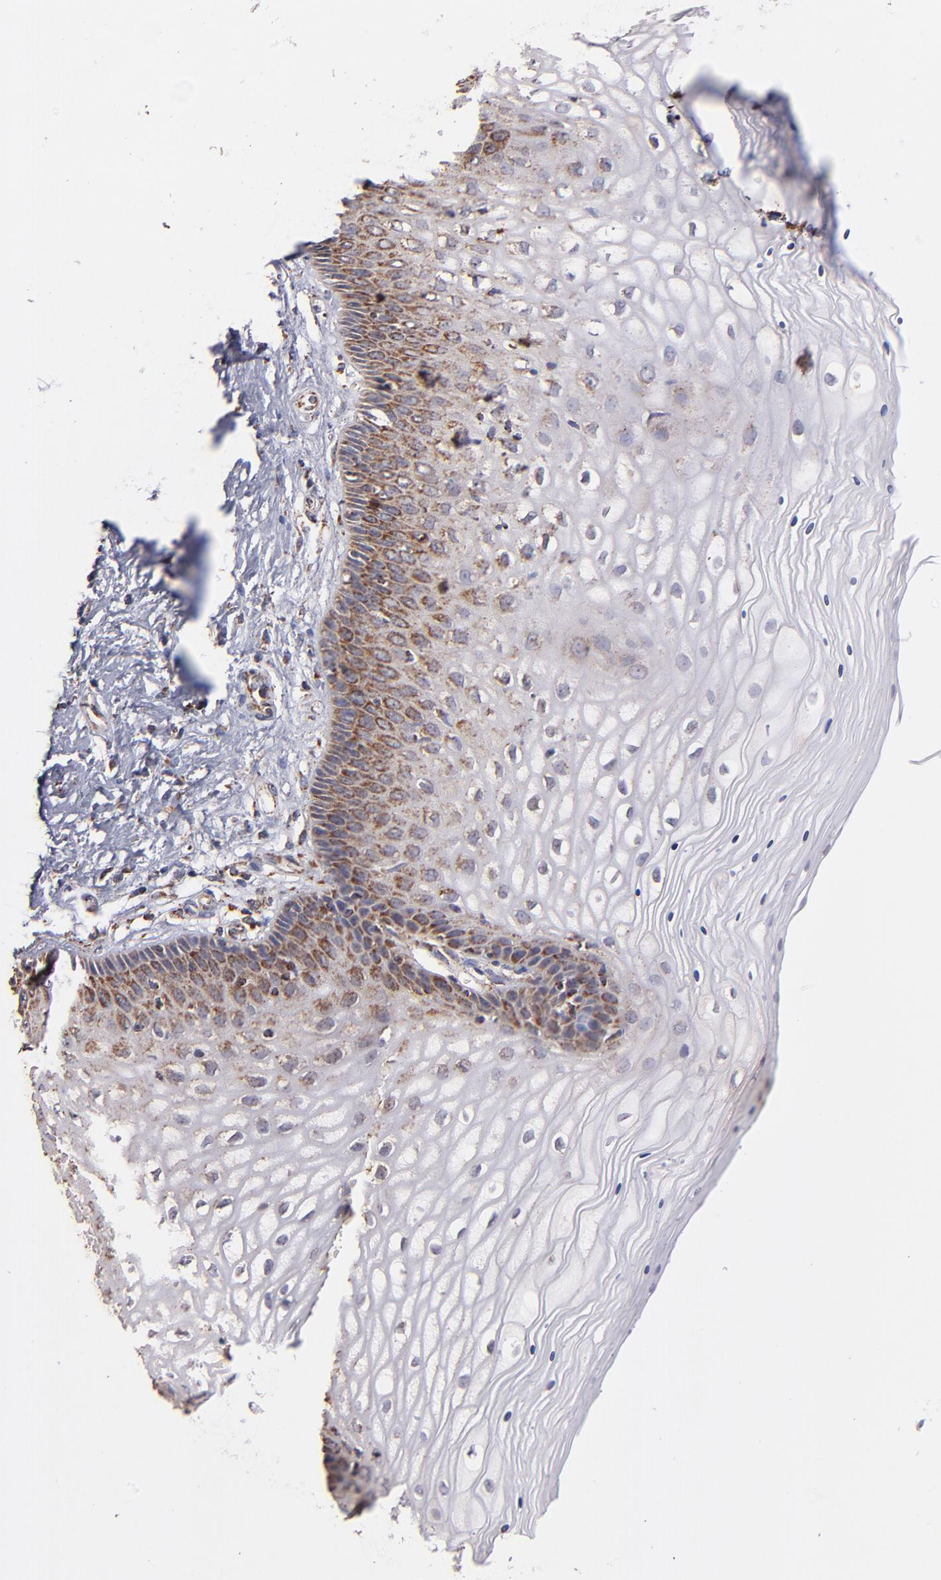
{"staining": {"intensity": "moderate", "quantity": "25%-75%", "location": "cytoplasmic/membranous"}, "tissue": "vagina", "cell_type": "Squamous epithelial cells", "image_type": "normal", "snomed": [{"axis": "morphology", "description": "Normal tissue, NOS"}, {"axis": "topography", "description": "Vagina"}], "caption": "A brown stain shows moderate cytoplasmic/membranous staining of a protein in squamous epithelial cells of normal human vagina.", "gene": "DLST", "patient": {"sex": "female", "age": 34}}